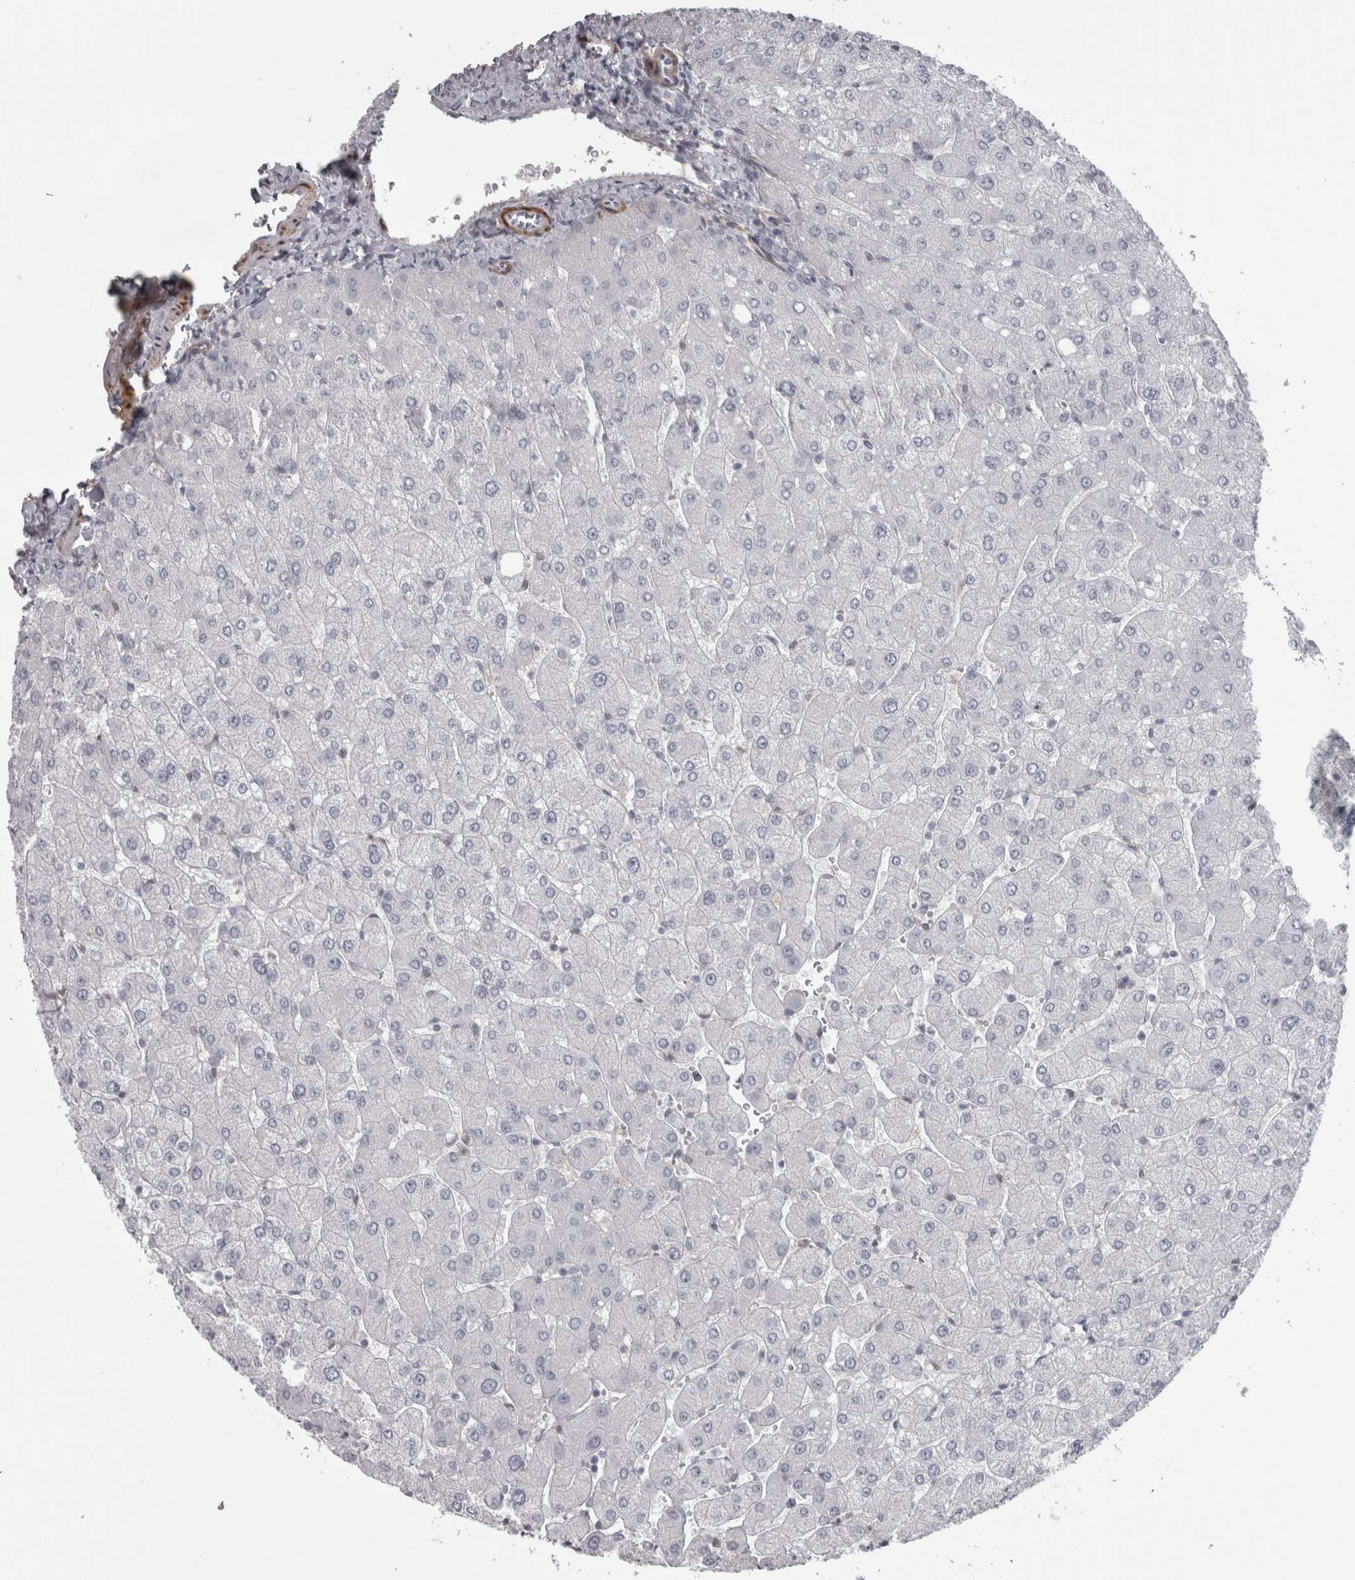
{"staining": {"intensity": "negative", "quantity": "none", "location": "none"}, "tissue": "liver", "cell_type": "Cholangiocytes", "image_type": "normal", "snomed": [{"axis": "morphology", "description": "Normal tissue, NOS"}, {"axis": "topography", "description": "Liver"}], "caption": "Protein analysis of normal liver reveals no significant expression in cholangiocytes. Brightfield microscopy of immunohistochemistry (IHC) stained with DAB (brown) and hematoxylin (blue), captured at high magnification.", "gene": "PPP1R12B", "patient": {"sex": "male", "age": 55}}